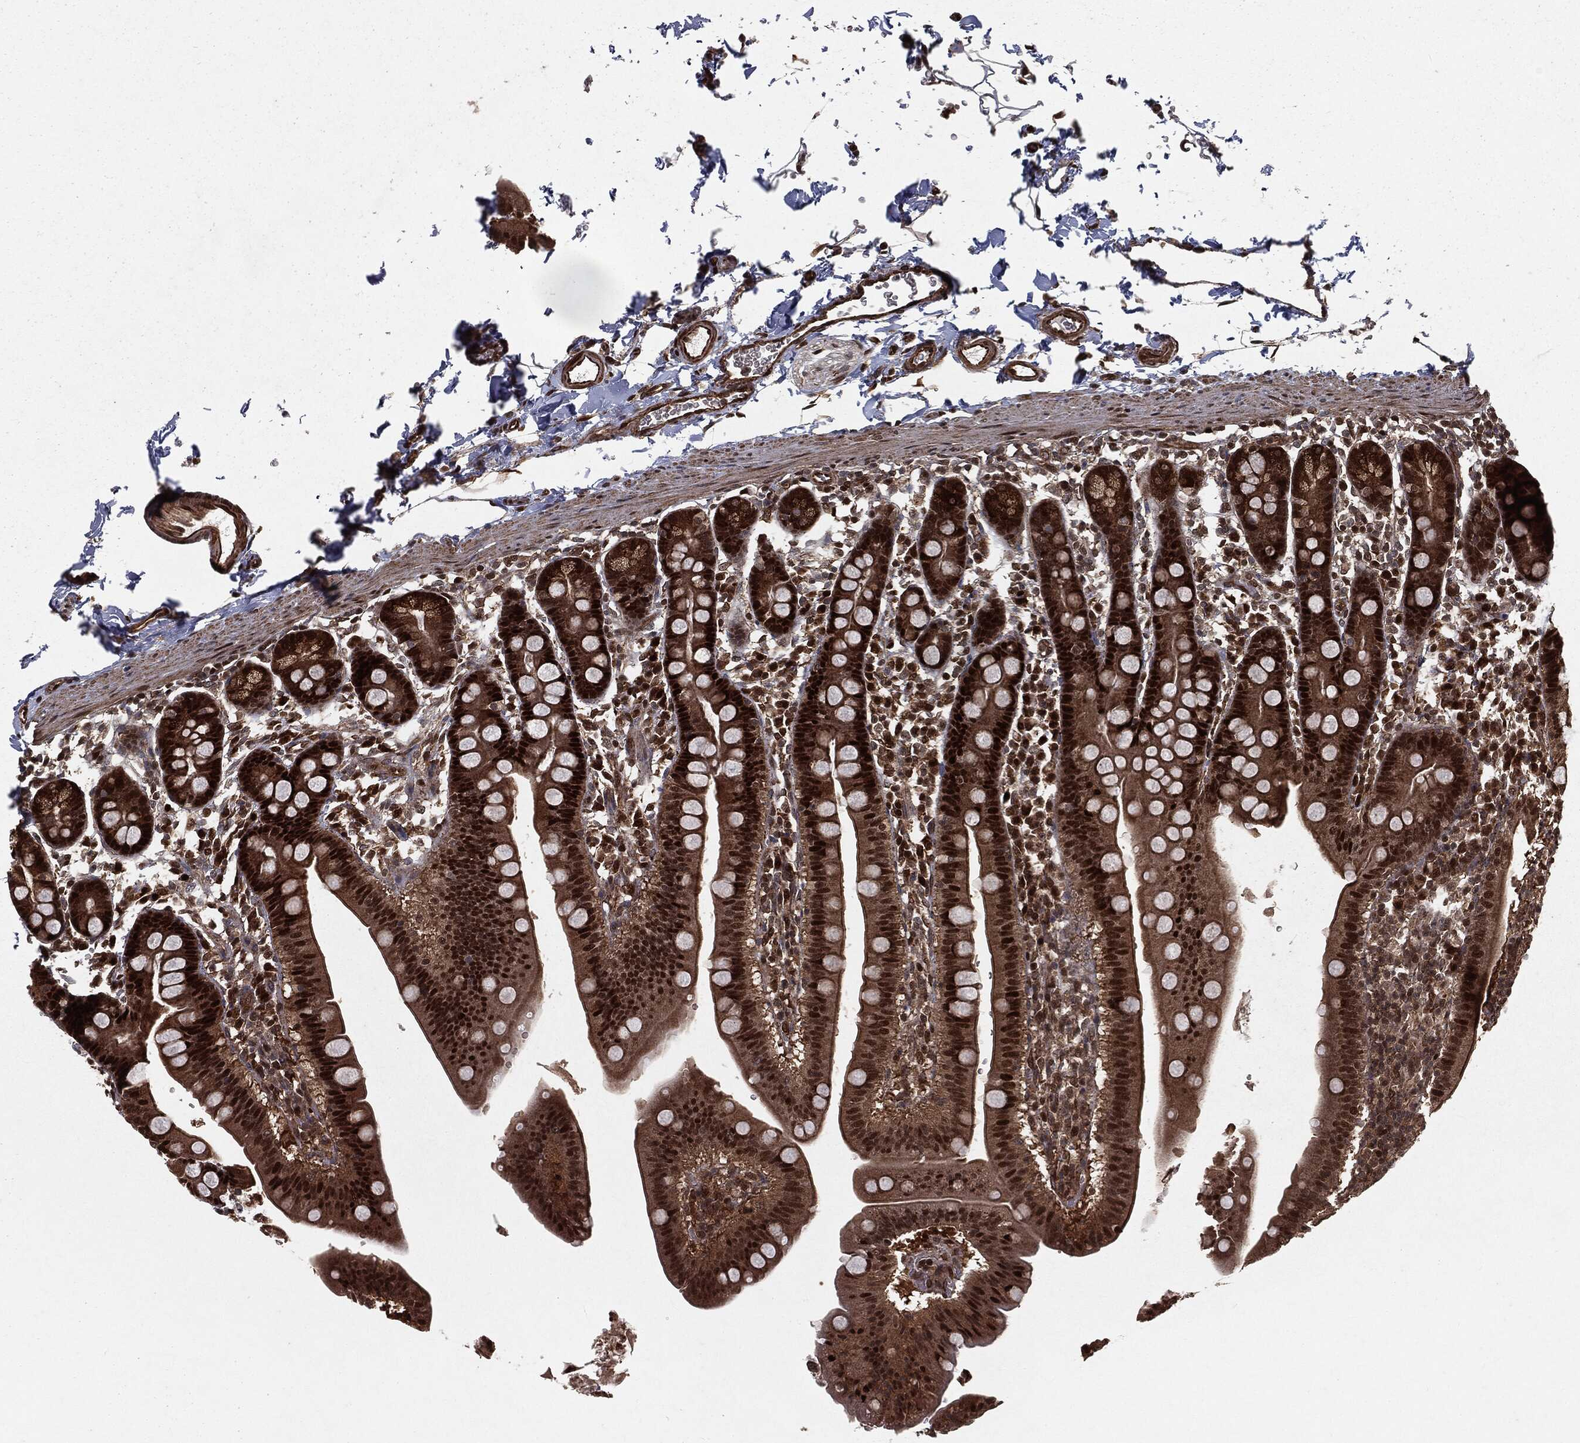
{"staining": {"intensity": "strong", "quantity": ">75%", "location": "cytoplasmic/membranous,nuclear"}, "tissue": "duodenum", "cell_type": "Glandular cells", "image_type": "normal", "snomed": [{"axis": "morphology", "description": "Normal tissue, NOS"}, {"axis": "topography", "description": "Duodenum"}], "caption": "Protein expression analysis of normal human duodenum reveals strong cytoplasmic/membranous,nuclear positivity in approximately >75% of glandular cells. (brown staining indicates protein expression, while blue staining denotes nuclei).", "gene": "RANBP9", "patient": {"sex": "male", "age": 59}}